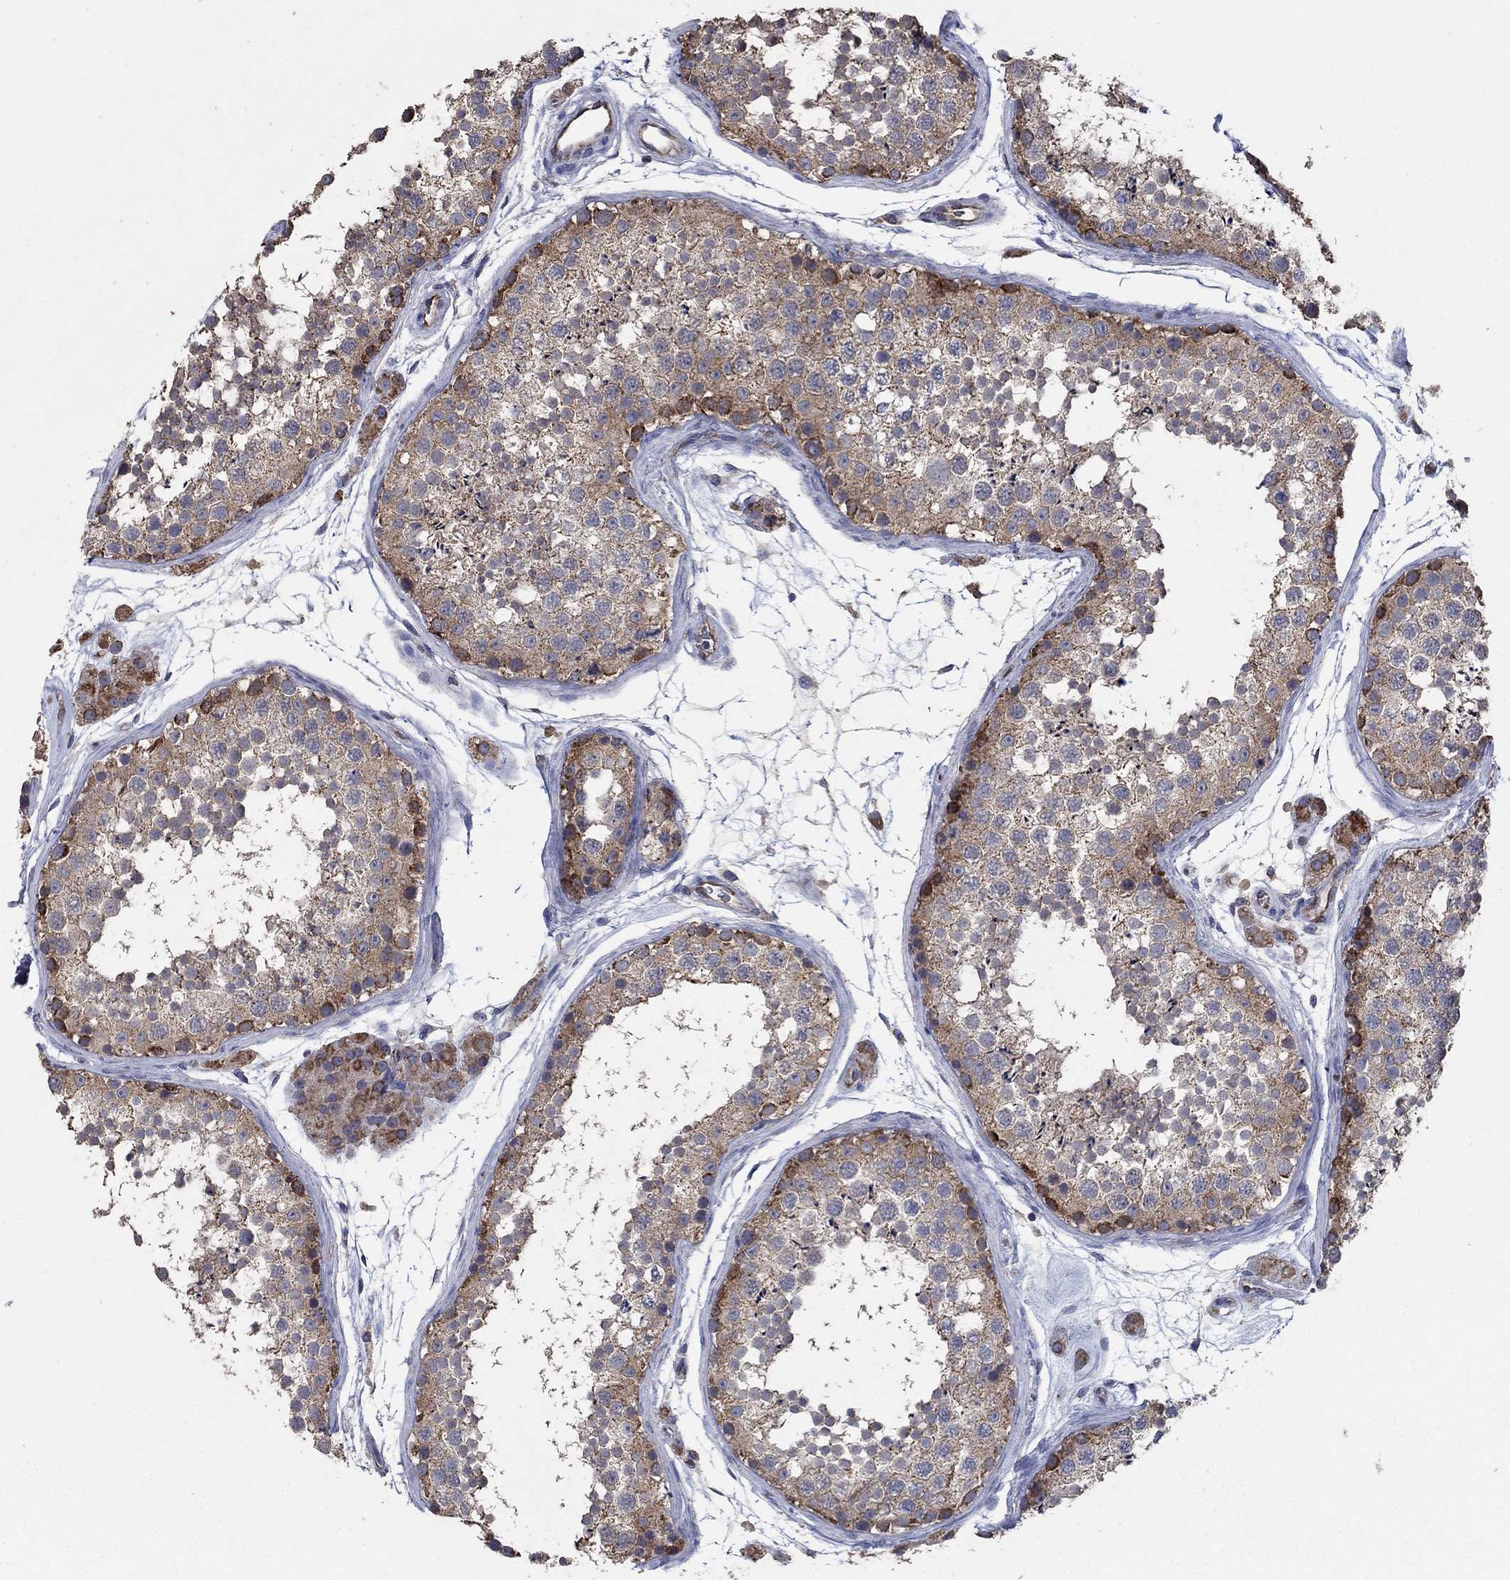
{"staining": {"intensity": "moderate", "quantity": ">75%", "location": "cytoplasmic/membranous"}, "tissue": "testis", "cell_type": "Cells in seminiferous ducts", "image_type": "normal", "snomed": [{"axis": "morphology", "description": "Normal tissue, NOS"}, {"axis": "topography", "description": "Testis"}], "caption": "Testis stained with IHC reveals moderate cytoplasmic/membranous expression in about >75% of cells in seminiferous ducts.", "gene": "HID1", "patient": {"sex": "male", "age": 41}}